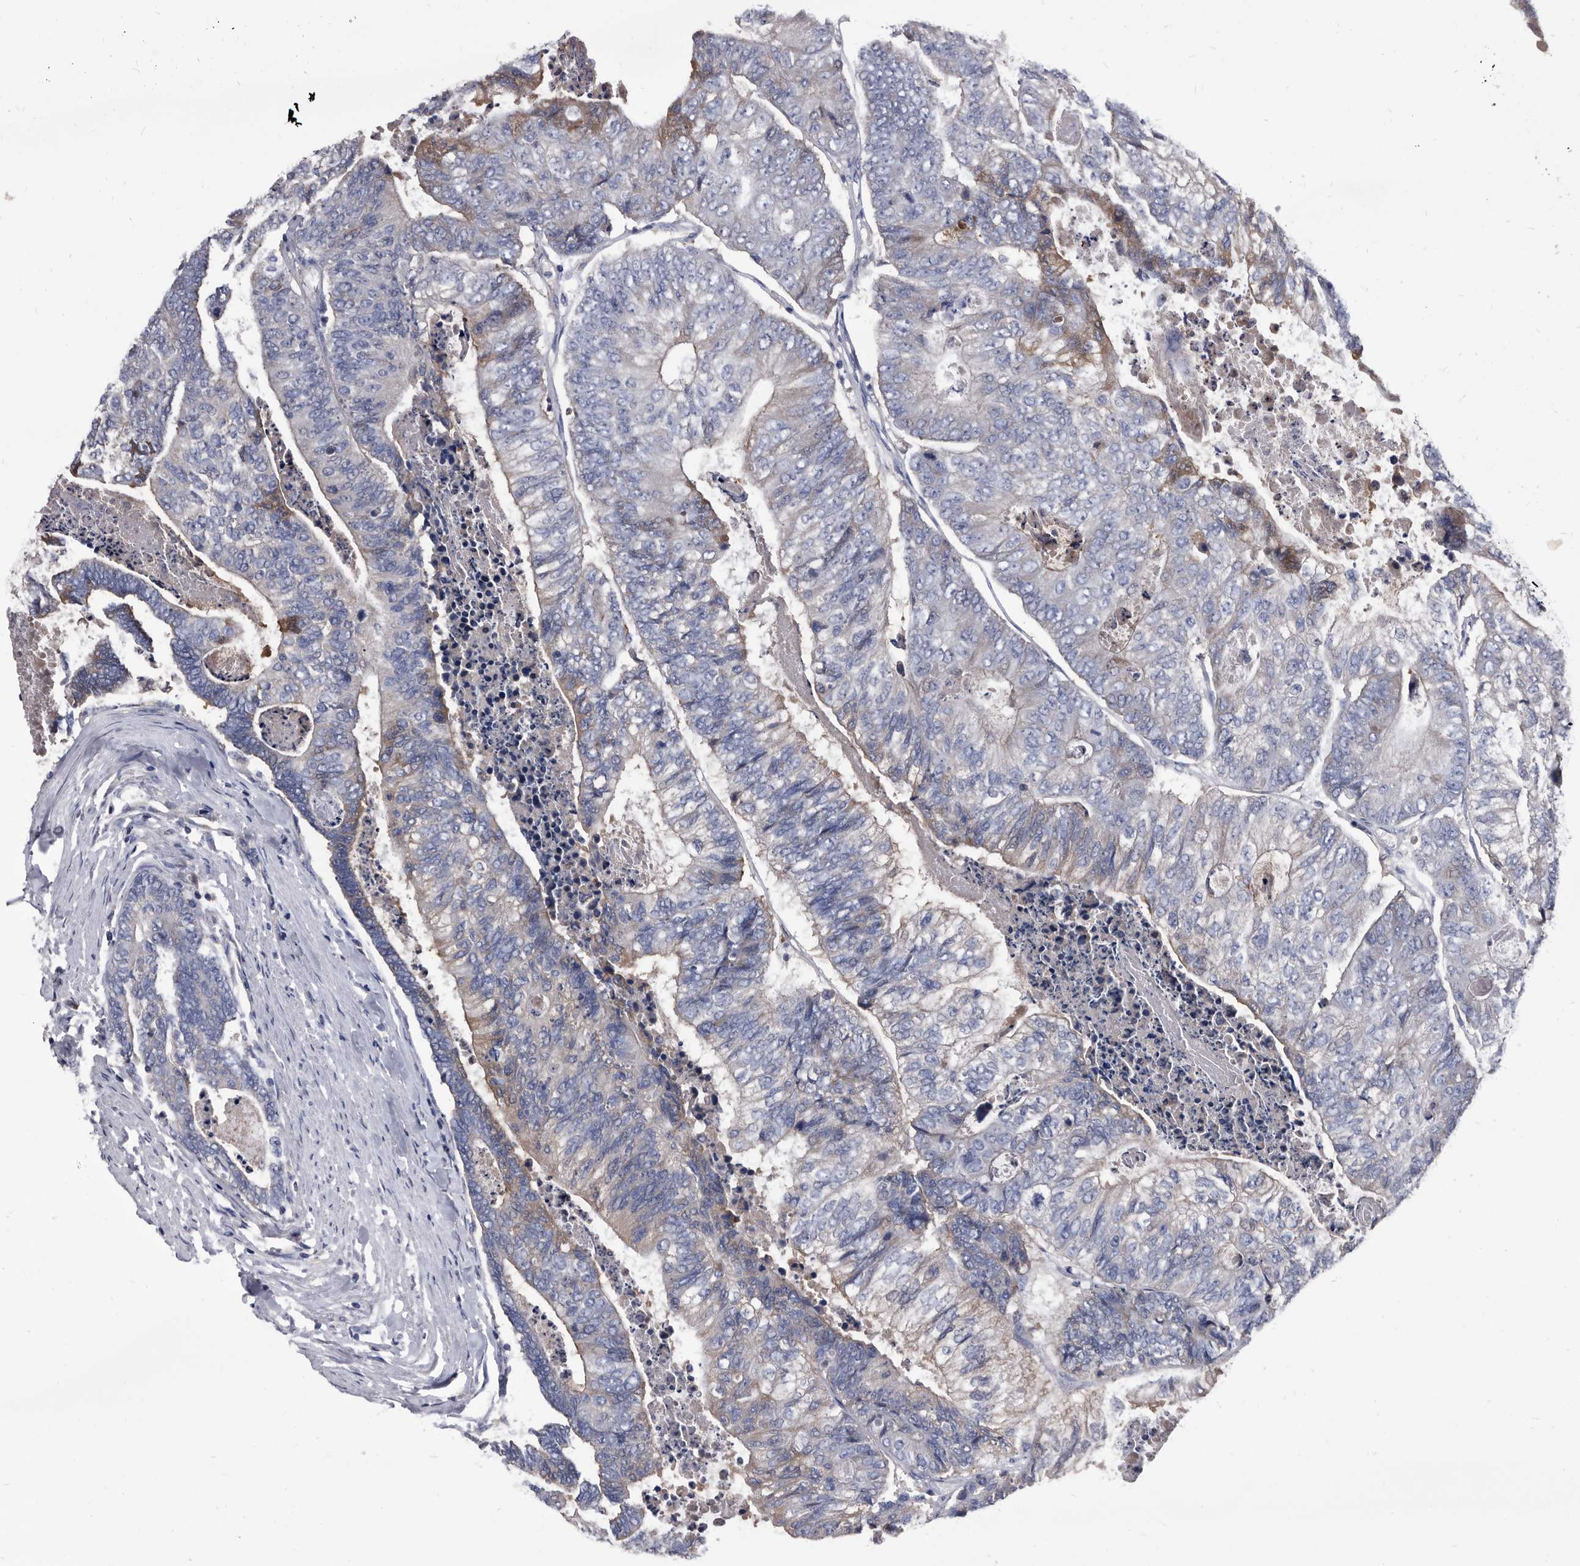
{"staining": {"intensity": "weak", "quantity": "25%-75%", "location": "cytoplasmic/membranous"}, "tissue": "colorectal cancer", "cell_type": "Tumor cells", "image_type": "cancer", "snomed": [{"axis": "morphology", "description": "Adenocarcinoma, NOS"}, {"axis": "topography", "description": "Colon"}], "caption": "Brown immunohistochemical staining in colorectal cancer (adenocarcinoma) exhibits weak cytoplasmic/membranous expression in about 25%-75% of tumor cells.", "gene": "DTNBP1", "patient": {"sex": "female", "age": 67}}